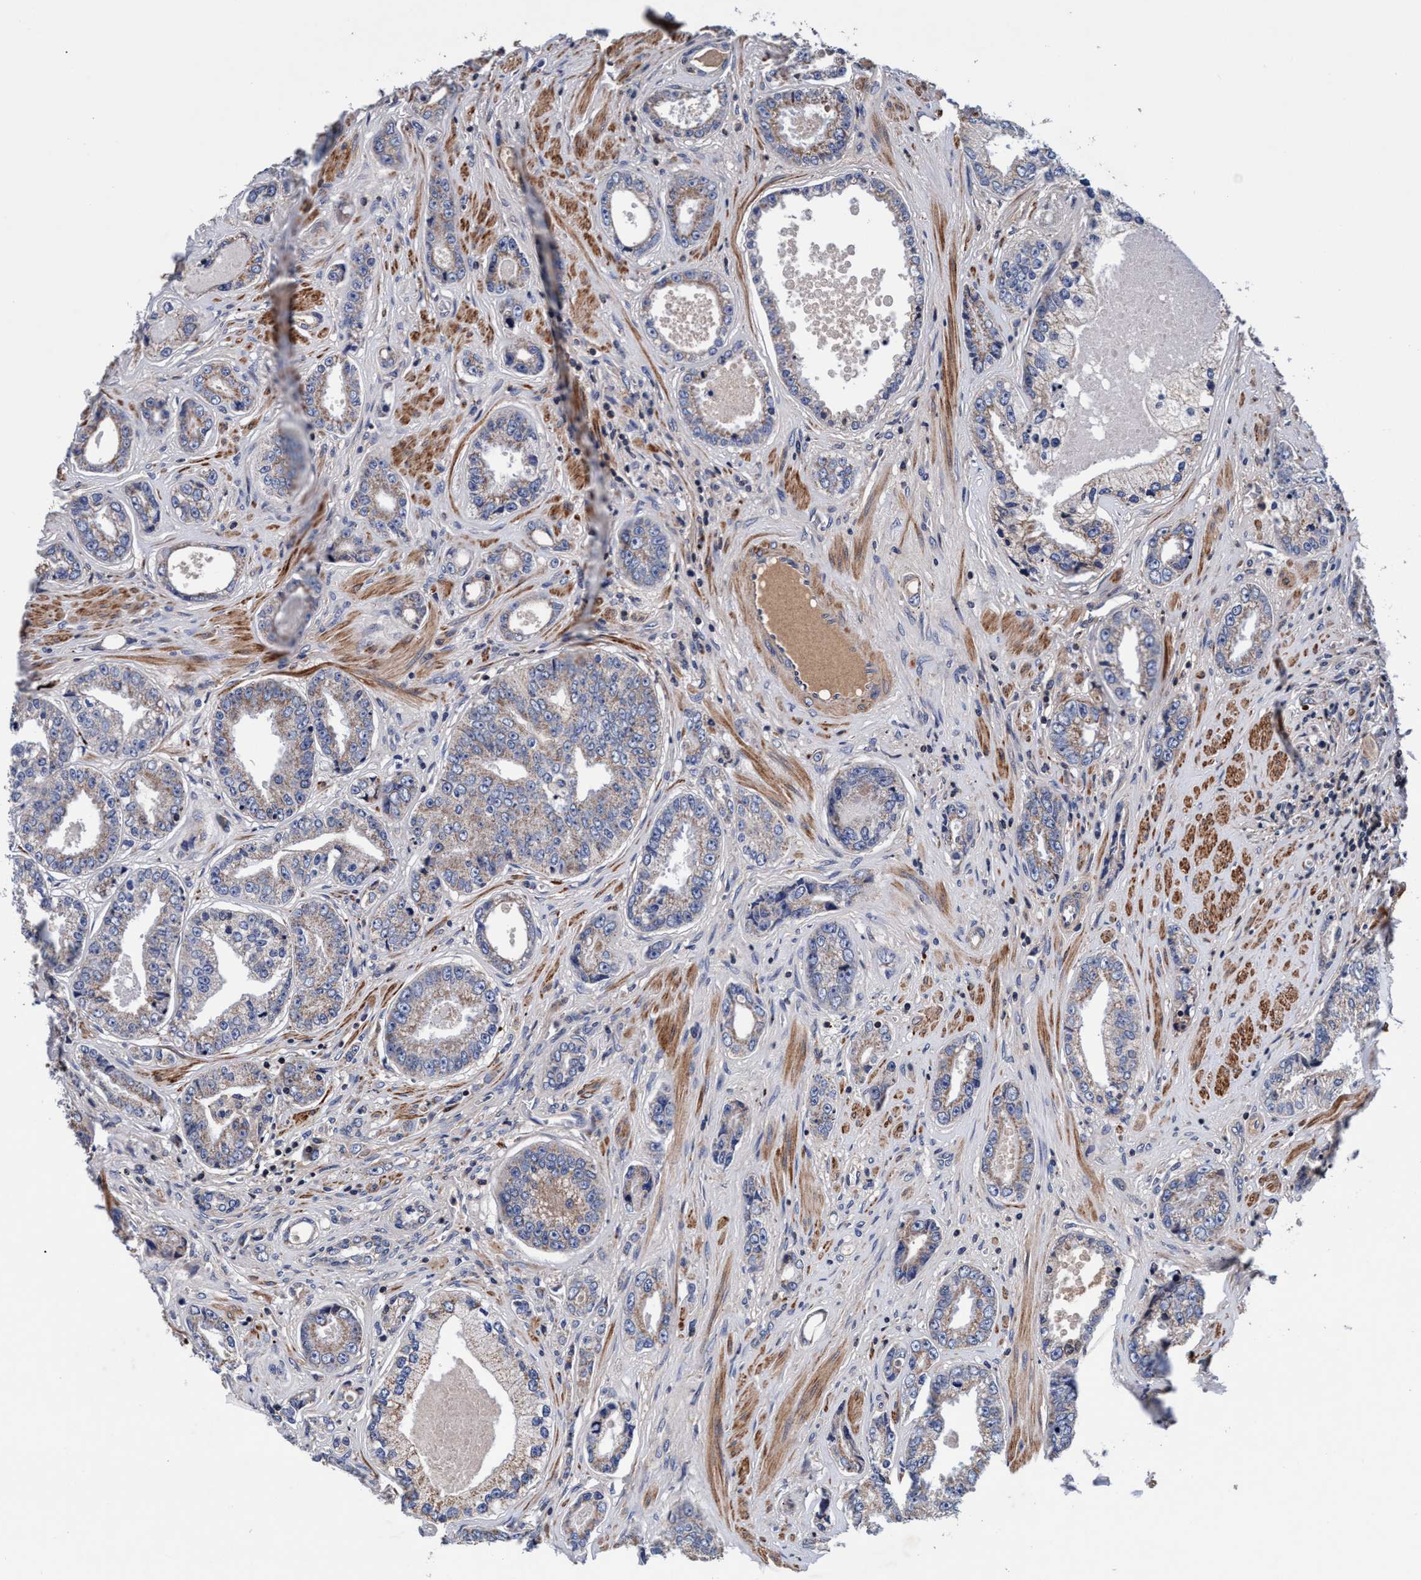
{"staining": {"intensity": "moderate", "quantity": "<25%", "location": "cytoplasmic/membranous"}, "tissue": "prostate cancer", "cell_type": "Tumor cells", "image_type": "cancer", "snomed": [{"axis": "morphology", "description": "Adenocarcinoma, High grade"}, {"axis": "topography", "description": "Prostate"}], "caption": "Prostate cancer stained with IHC displays moderate cytoplasmic/membranous positivity in approximately <25% of tumor cells.", "gene": "RNF208", "patient": {"sex": "male", "age": 61}}